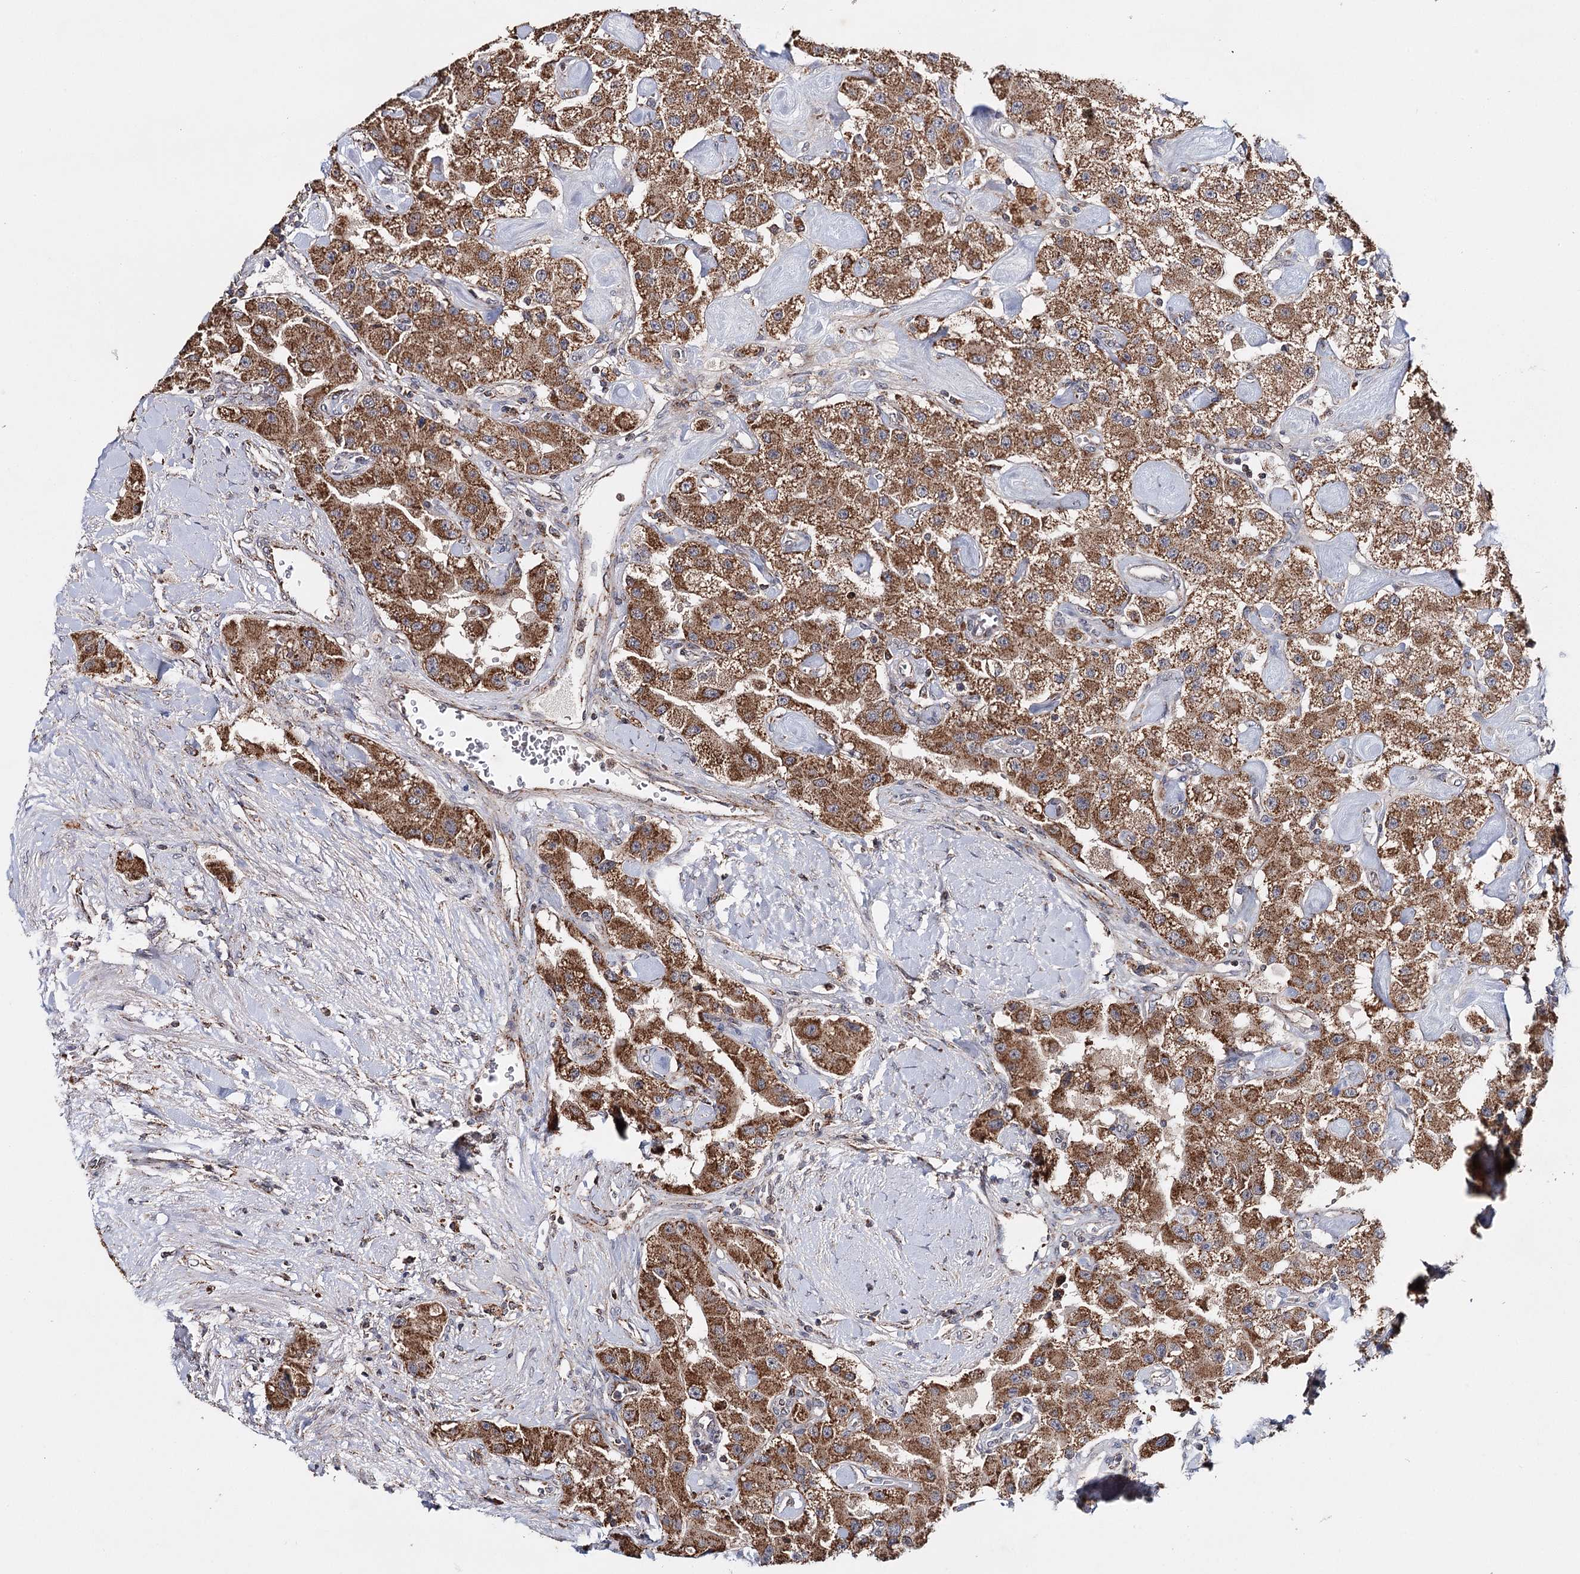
{"staining": {"intensity": "moderate", "quantity": ">75%", "location": "cytoplasmic/membranous"}, "tissue": "carcinoid", "cell_type": "Tumor cells", "image_type": "cancer", "snomed": [{"axis": "morphology", "description": "Carcinoid, malignant, NOS"}, {"axis": "topography", "description": "Pancreas"}], "caption": "Carcinoid stained with a protein marker demonstrates moderate staining in tumor cells.", "gene": "PIK3CB", "patient": {"sex": "male", "age": 41}}